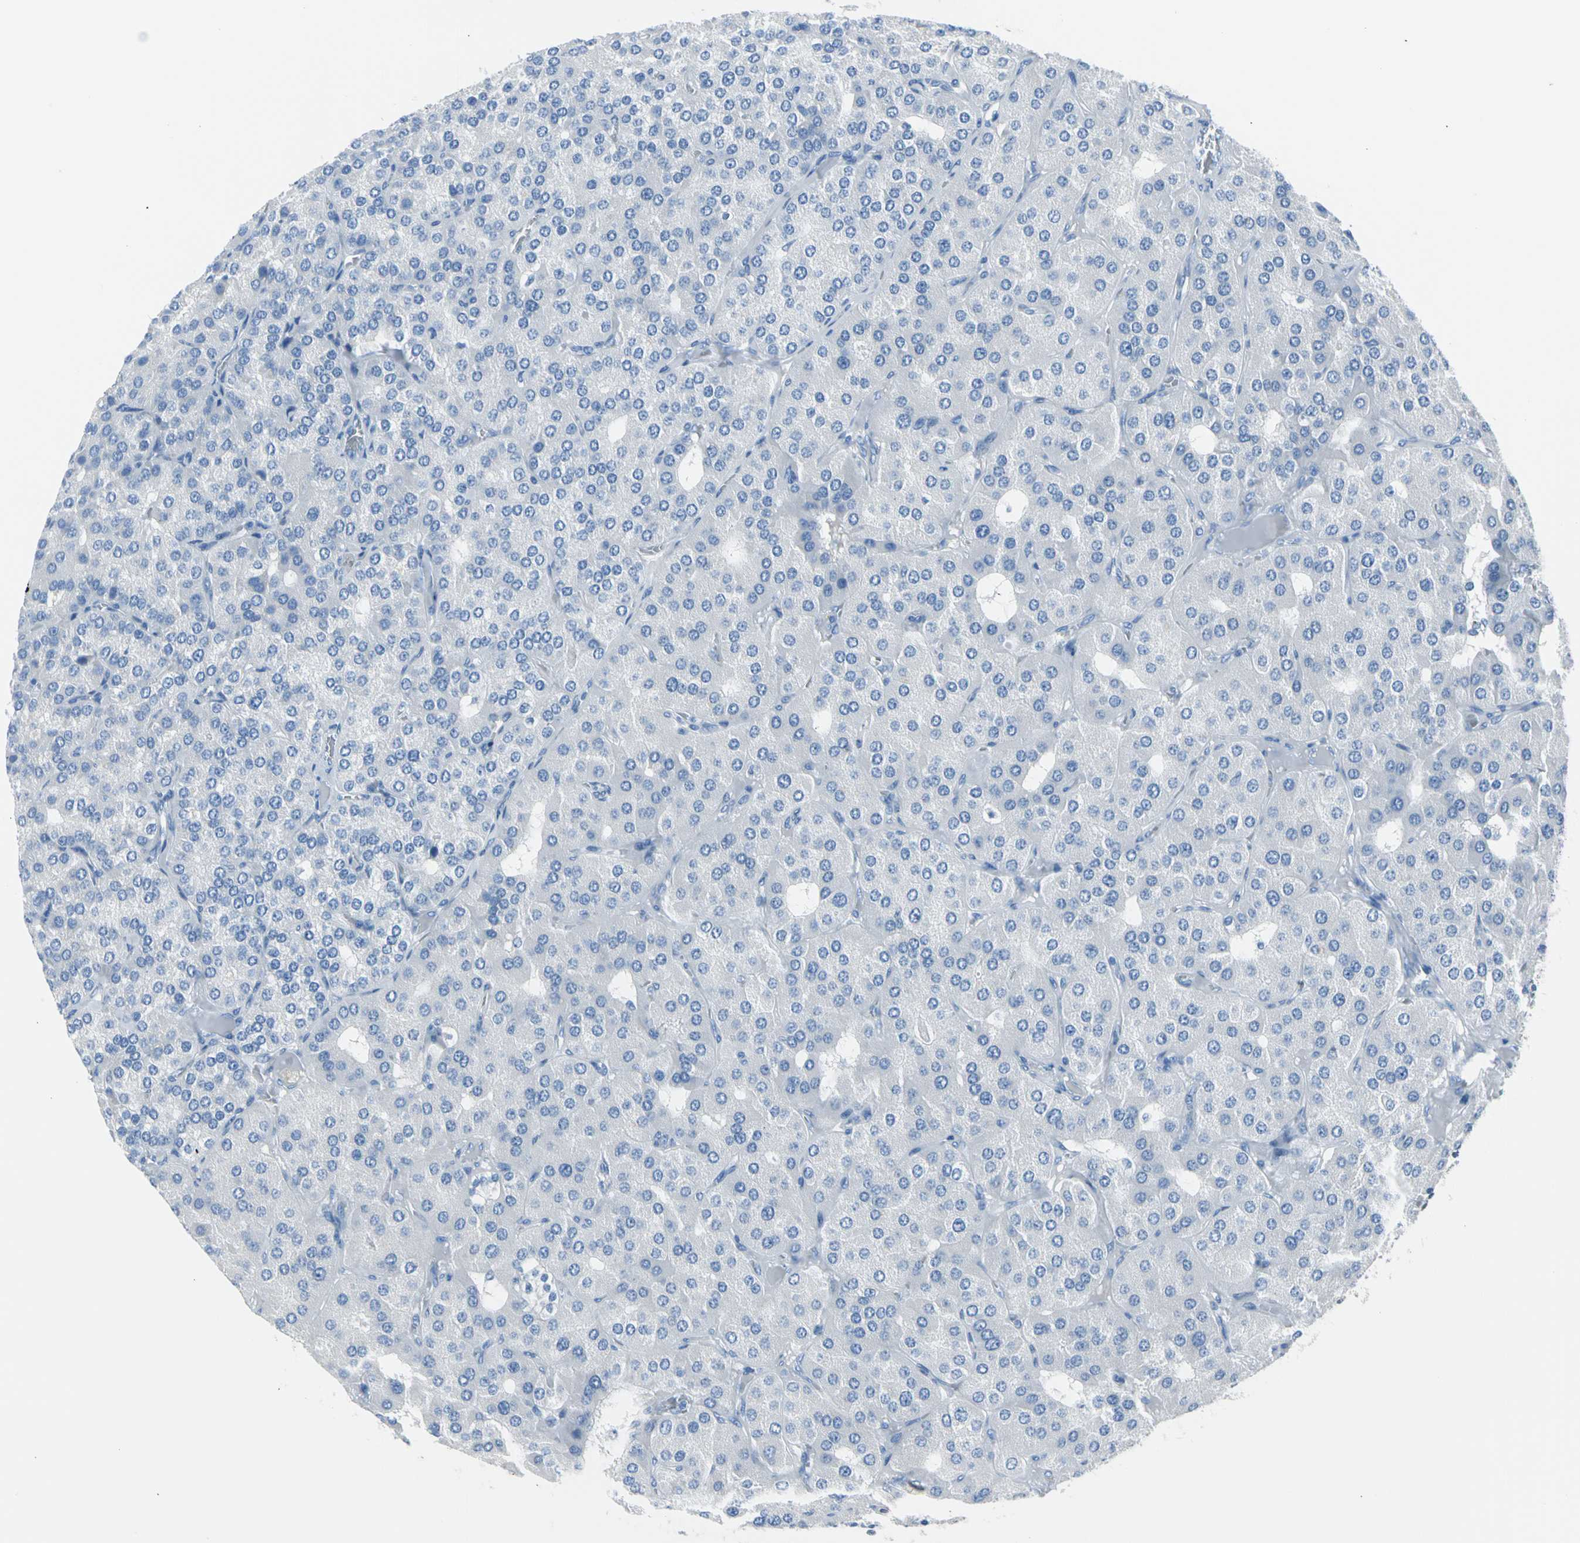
{"staining": {"intensity": "negative", "quantity": "none", "location": "none"}, "tissue": "parathyroid gland", "cell_type": "Glandular cells", "image_type": "normal", "snomed": [{"axis": "morphology", "description": "Normal tissue, NOS"}, {"axis": "morphology", "description": "Adenoma, NOS"}, {"axis": "topography", "description": "Parathyroid gland"}], "caption": "High power microscopy image of an immunohistochemistry (IHC) micrograph of unremarkable parathyroid gland, revealing no significant positivity in glandular cells.", "gene": "TPO", "patient": {"sex": "female", "age": 86}}